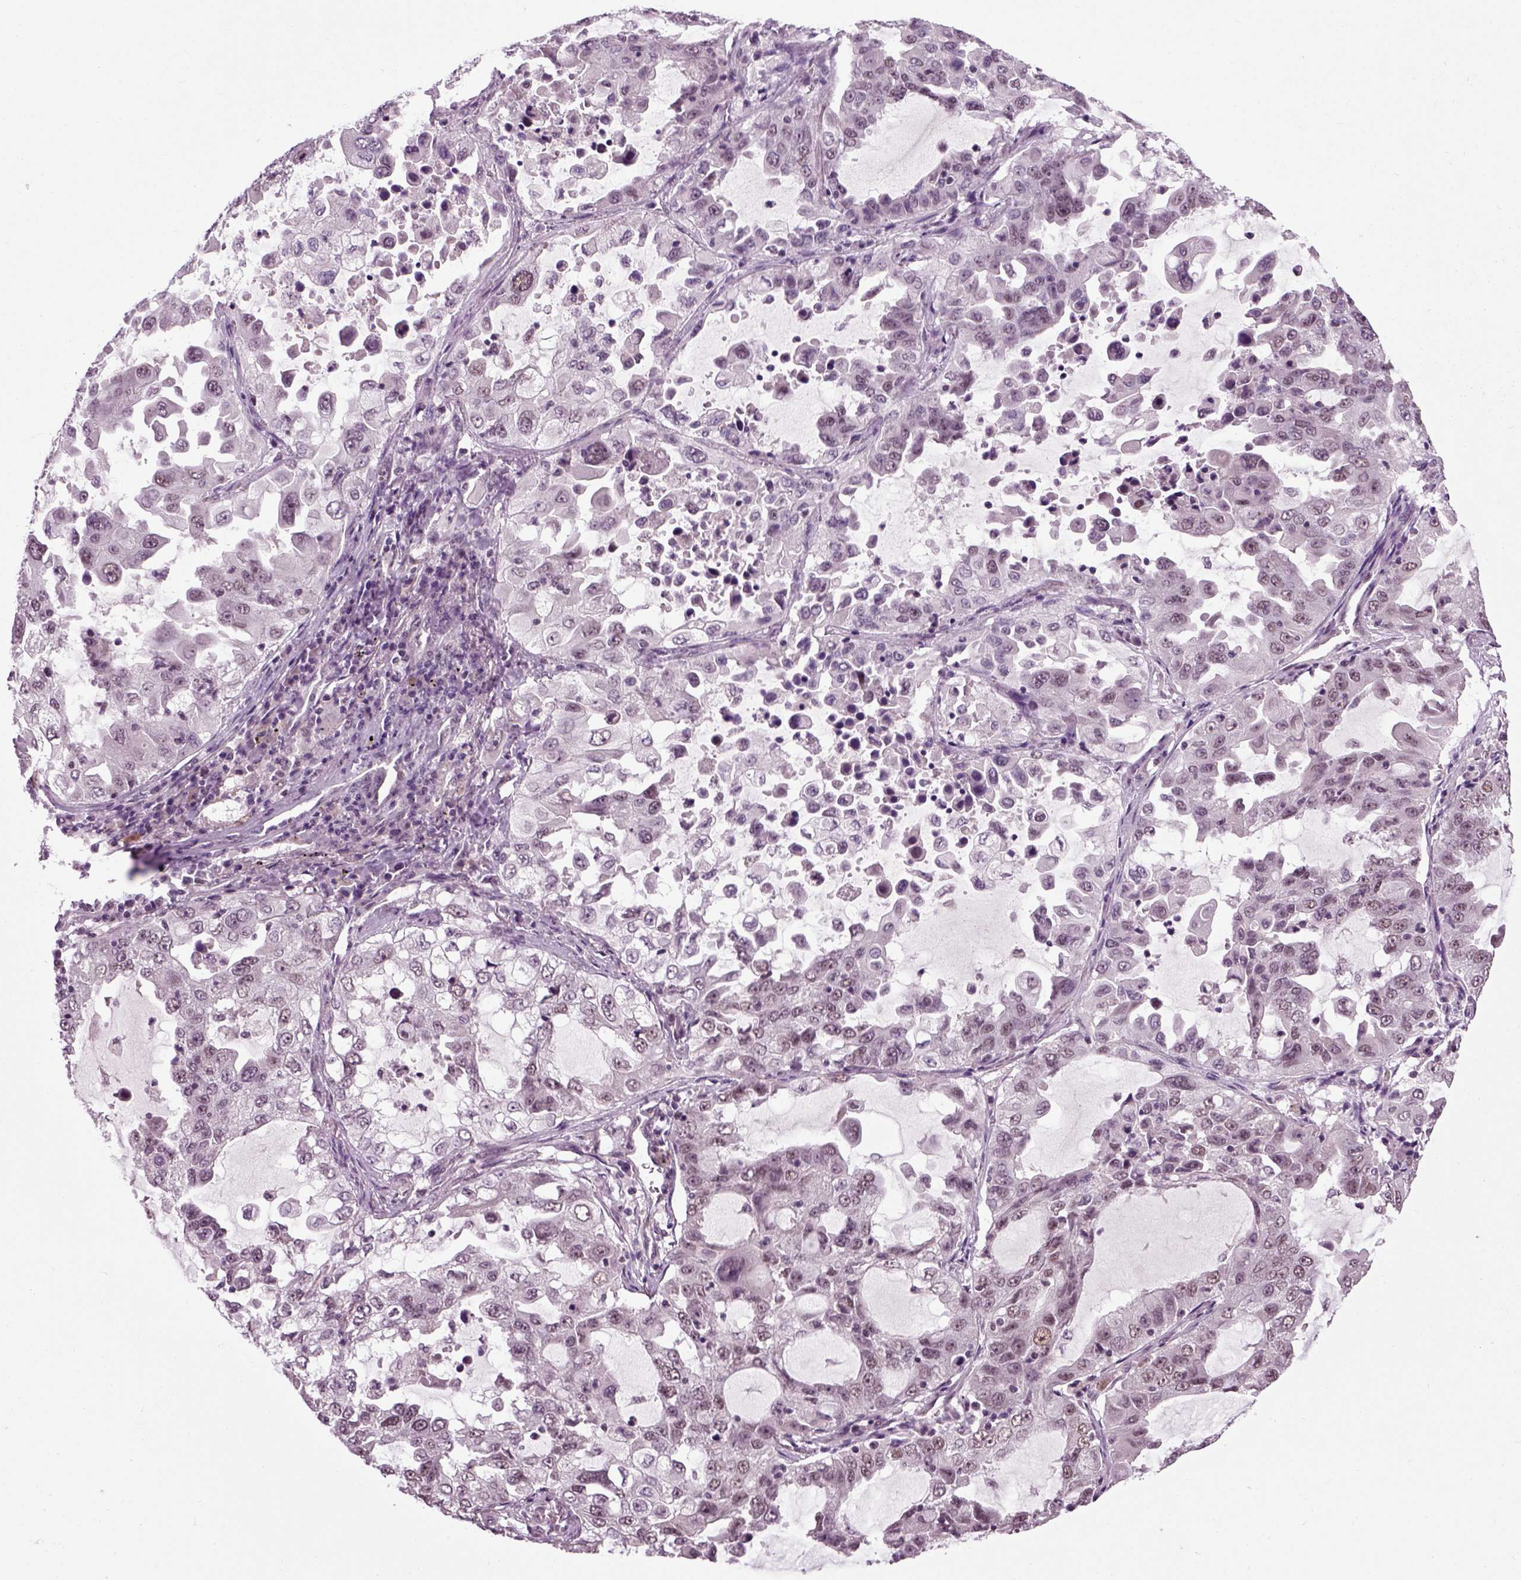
{"staining": {"intensity": "moderate", "quantity": "<25%", "location": "nuclear"}, "tissue": "lung cancer", "cell_type": "Tumor cells", "image_type": "cancer", "snomed": [{"axis": "morphology", "description": "Adenocarcinoma, NOS"}, {"axis": "topography", "description": "Lung"}], "caption": "The micrograph demonstrates a brown stain indicating the presence of a protein in the nuclear of tumor cells in lung adenocarcinoma. (Stains: DAB in brown, nuclei in blue, Microscopy: brightfield microscopy at high magnification).", "gene": "RCOR3", "patient": {"sex": "female", "age": 61}}